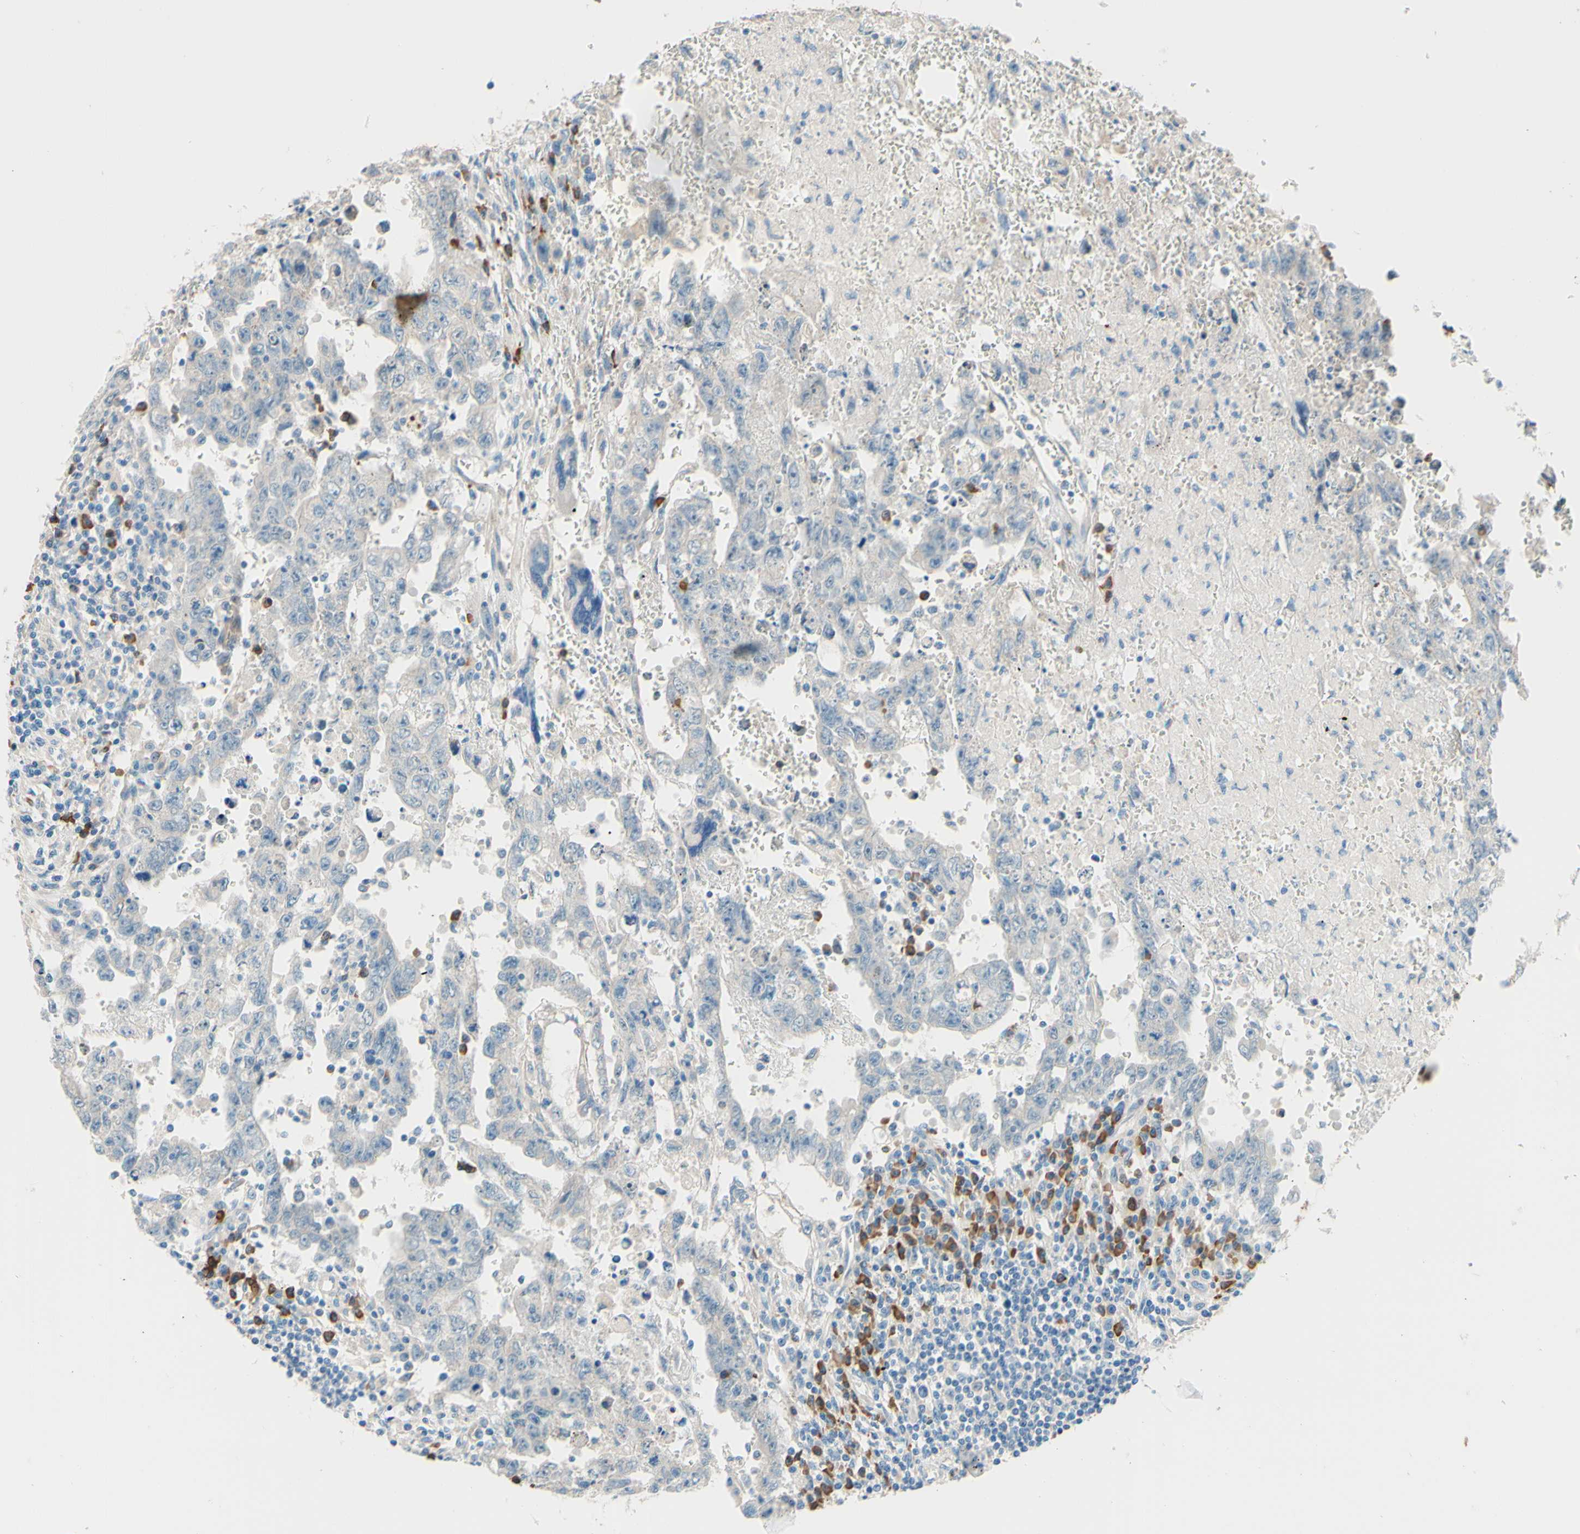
{"staining": {"intensity": "negative", "quantity": "none", "location": "none"}, "tissue": "testis cancer", "cell_type": "Tumor cells", "image_type": "cancer", "snomed": [{"axis": "morphology", "description": "Carcinoma, Embryonal, NOS"}, {"axis": "topography", "description": "Testis"}], "caption": "Image shows no protein expression in tumor cells of testis cancer (embryonal carcinoma) tissue.", "gene": "PASD1", "patient": {"sex": "male", "age": 28}}